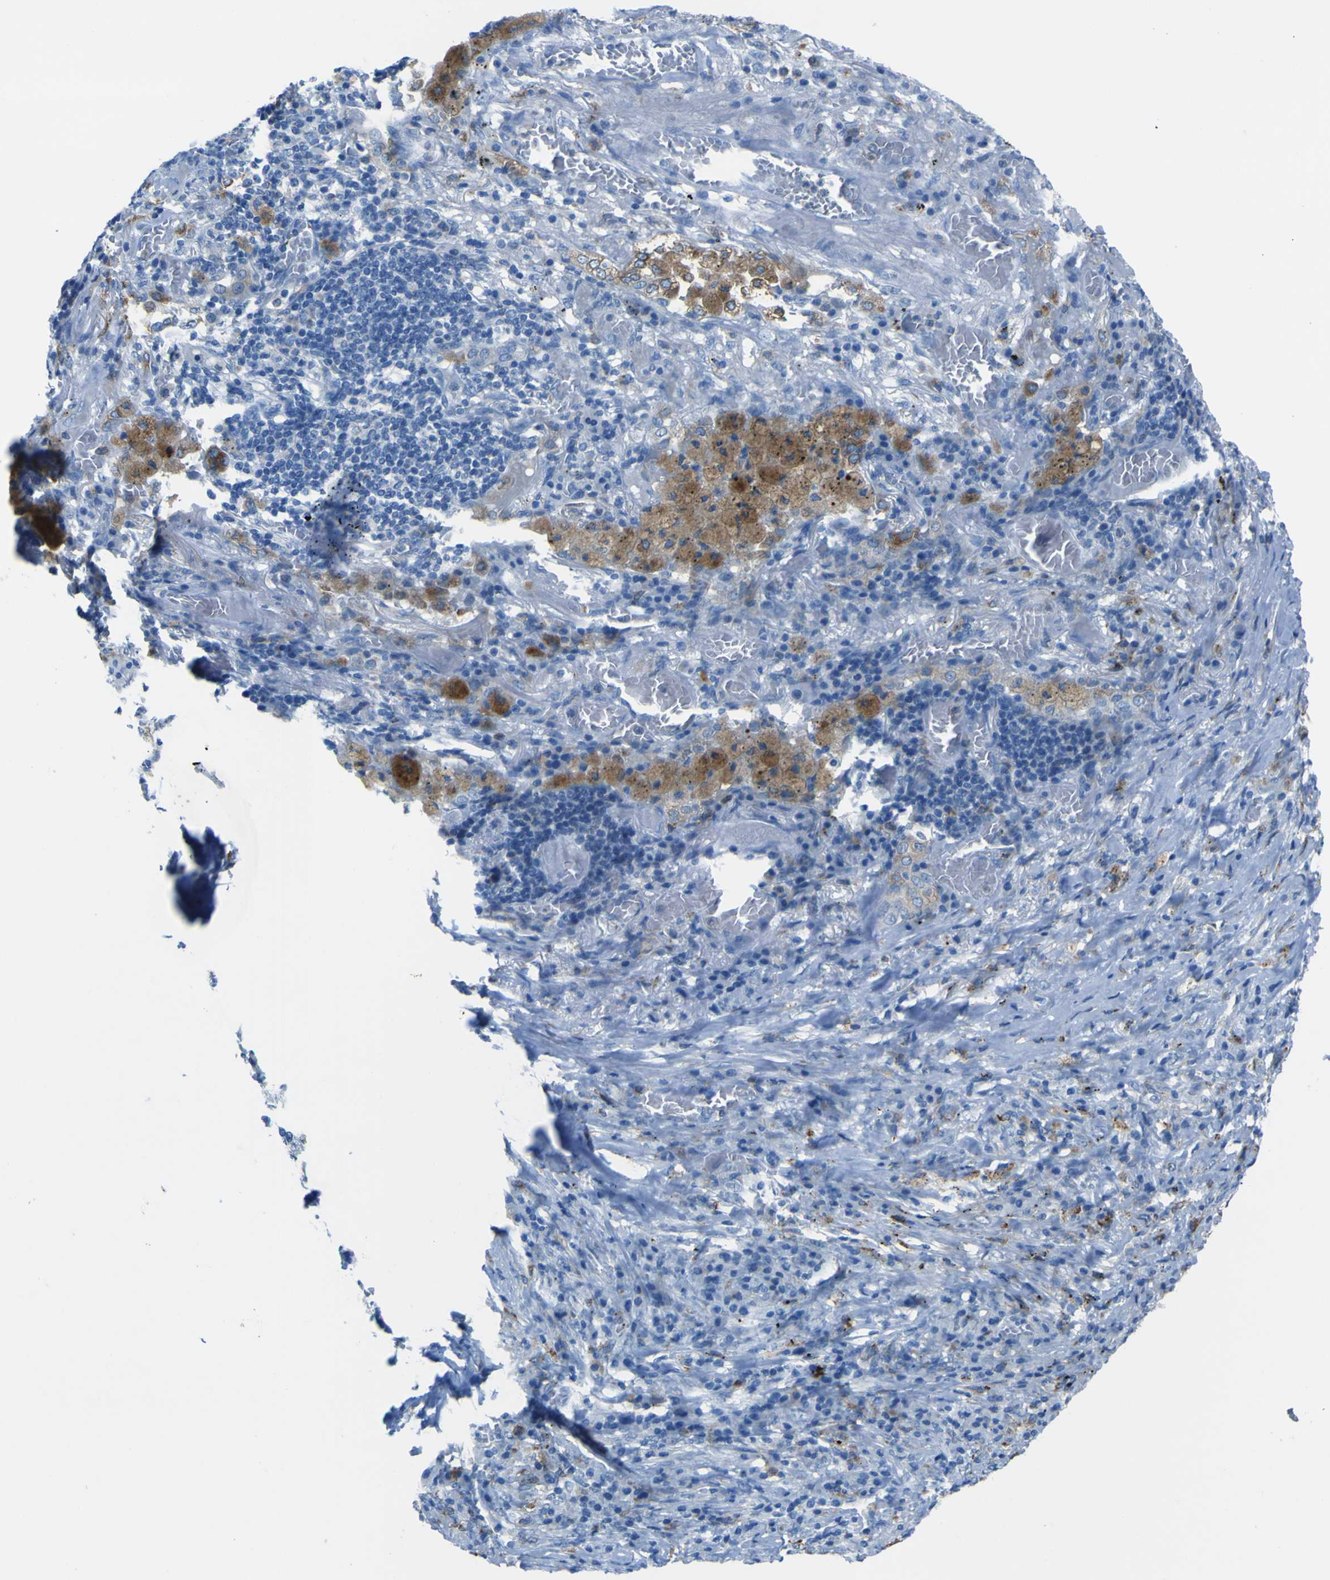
{"staining": {"intensity": "weak", "quantity": "<25%", "location": "cytoplasmic/membranous"}, "tissue": "lung cancer", "cell_type": "Tumor cells", "image_type": "cancer", "snomed": [{"axis": "morphology", "description": "Squamous cell carcinoma, NOS"}, {"axis": "topography", "description": "Lung"}], "caption": "There is no significant positivity in tumor cells of squamous cell carcinoma (lung). (Brightfield microscopy of DAB immunohistochemistry (IHC) at high magnification).", "gene": "ACSL1", "patient": {"sex": "male", "age": 57}}